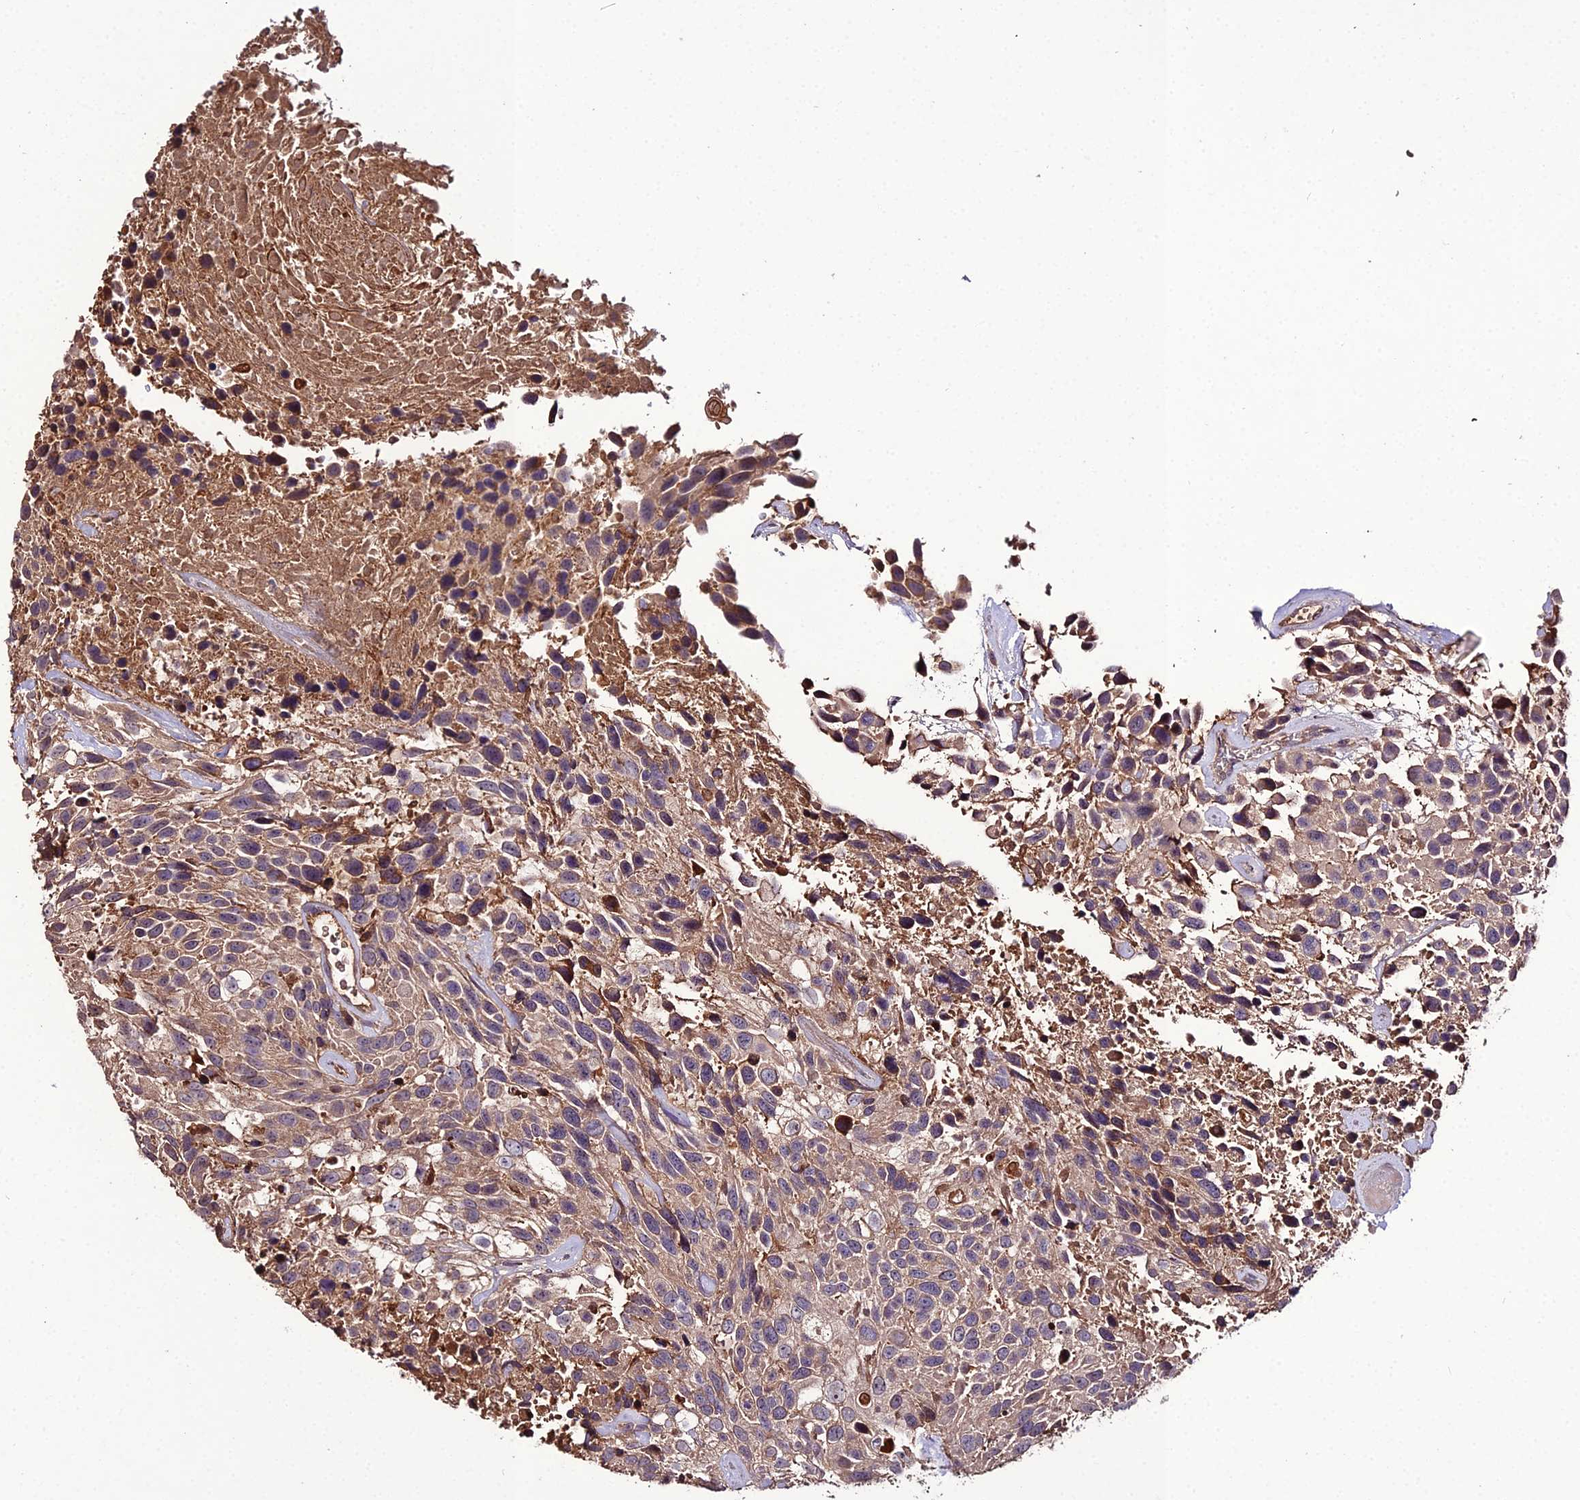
{"staining": {"intensity": "moderate", "quantity": ">75%", "location": "cytoplasmic/membranous"}, "tissue": "urothelial cancer", "cell_type": "Tumor cells", "image_type": "cancer", "snomed": [{"axis": "morphology", "description": "Urothelial carcinoma, High grade"}, {"axis": "topography", "description": "Urinary bladder"}], "caption": "Human urothelial cancer stained with a protein marker displays moderate staining in tumor cells.", "gene": "KCTD16", "patient": {"sex": "female", "age": 70}}